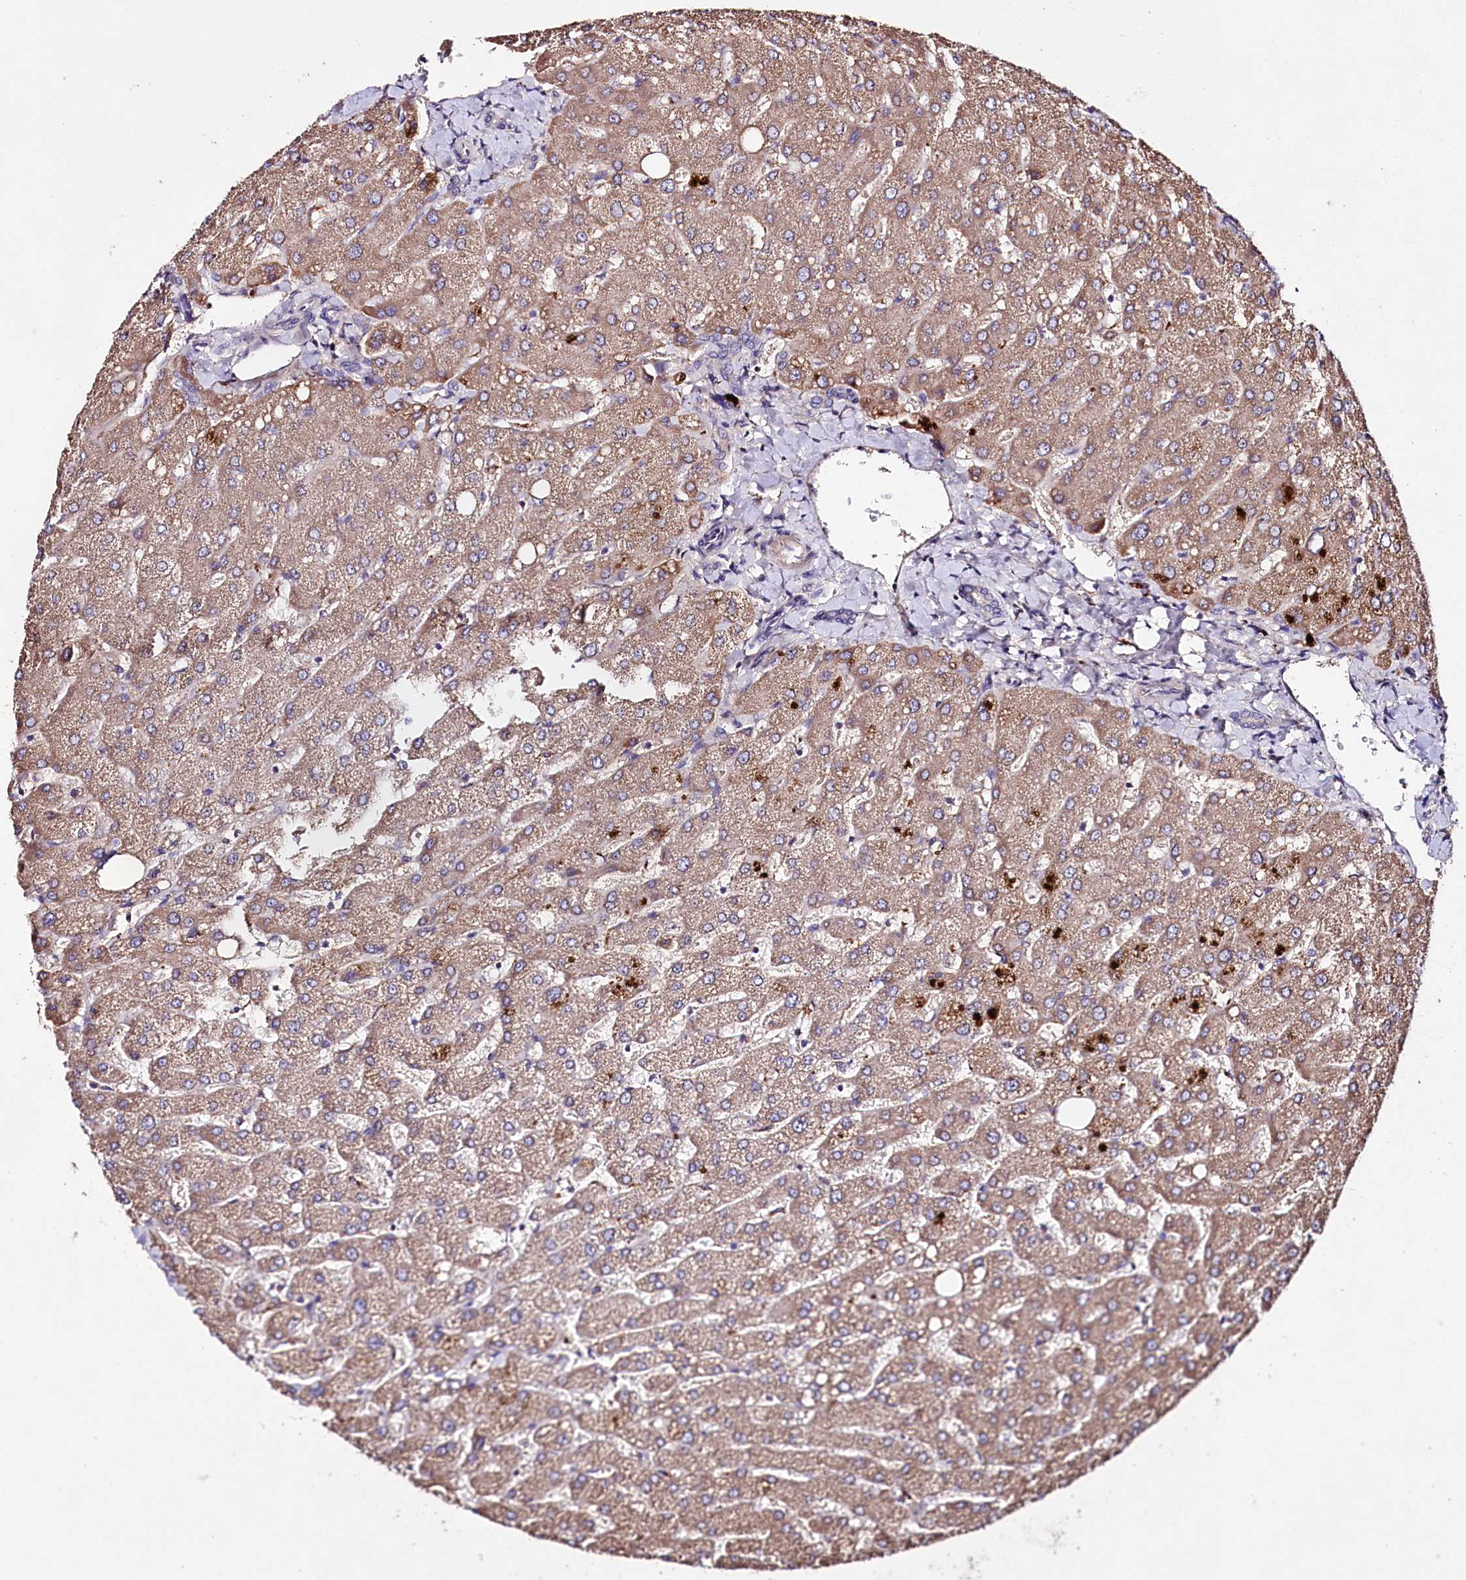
{"staining": {"intensity": "negative", "quantity": "none", "location": "none"}, "tissue": "liver", "cell_type": "Cholangiocytes", "image_type": "normal", "snomed": [{"axis": "morphology", "description": "Normal tissue, NOS"}, {"axis": "topography", "description": "Liver"}], "caption": "DAB immunohistochemical staining of unremarkable liver reveals no significant positivity in cholangiocytes.", "gene": "TNPO3", "patient": {"sex": "male", "age": 55}}